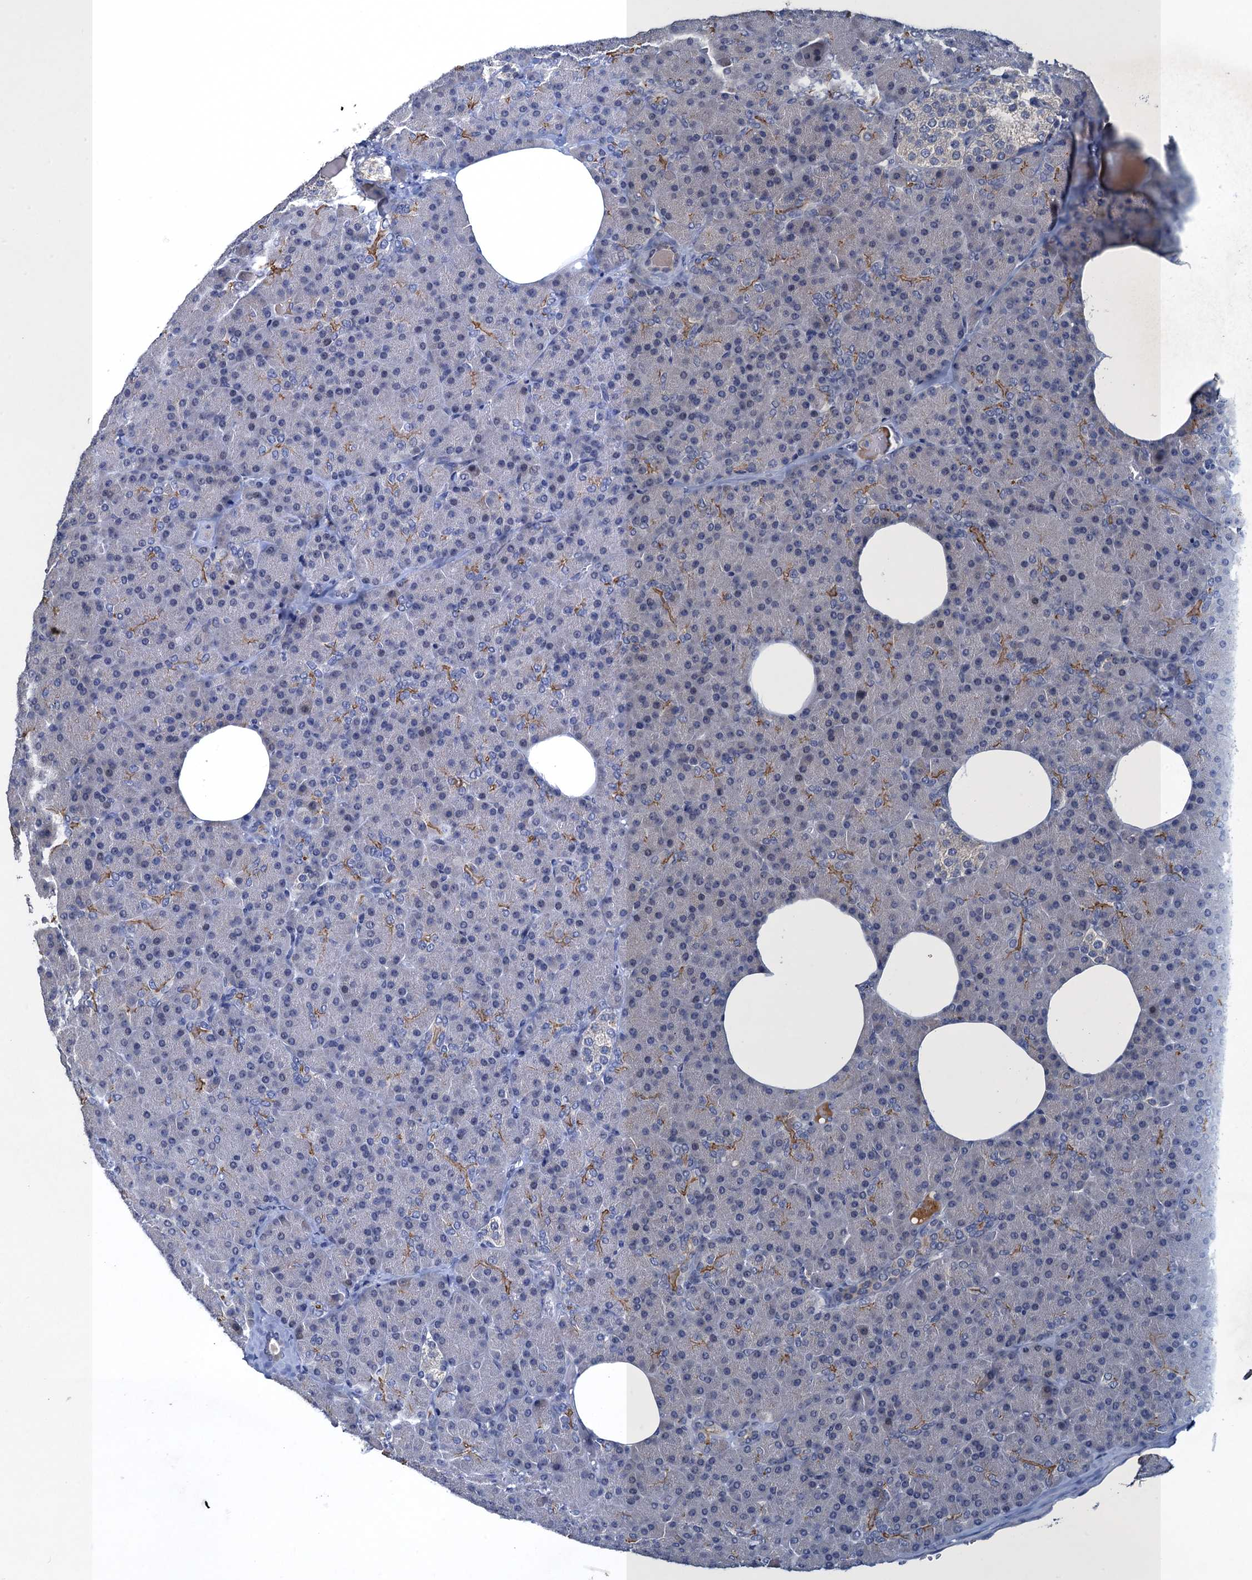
{"staining": {"intensity": "moderate", "quantity": "<25%", "location": "cytoplasmic/membranous"}, "tissue": "pancreas", "cell_type": "Exocrine glandular cells", "image_type": "normal", "snomed": [{"axis": "morphology", "description": "Normal tissue, NOS"}, {"axis": "morphology", "description": "Carcinoid, malignant, NOS"}, {"axis": "topography", "description": "Pancreas"}], "caption": "Moderate cytoplasmic/membranous protein positivity is identified in approximately <25% of exocrine glandular cells in pancreas. The staining was performed using DAB to visualize the protein expression in brown, while the nuclei were stained in blue with hematoxylin (Magnification: 20x).", "gene": "ATOSA", "patient": {"sex": "female", "age": 35}}